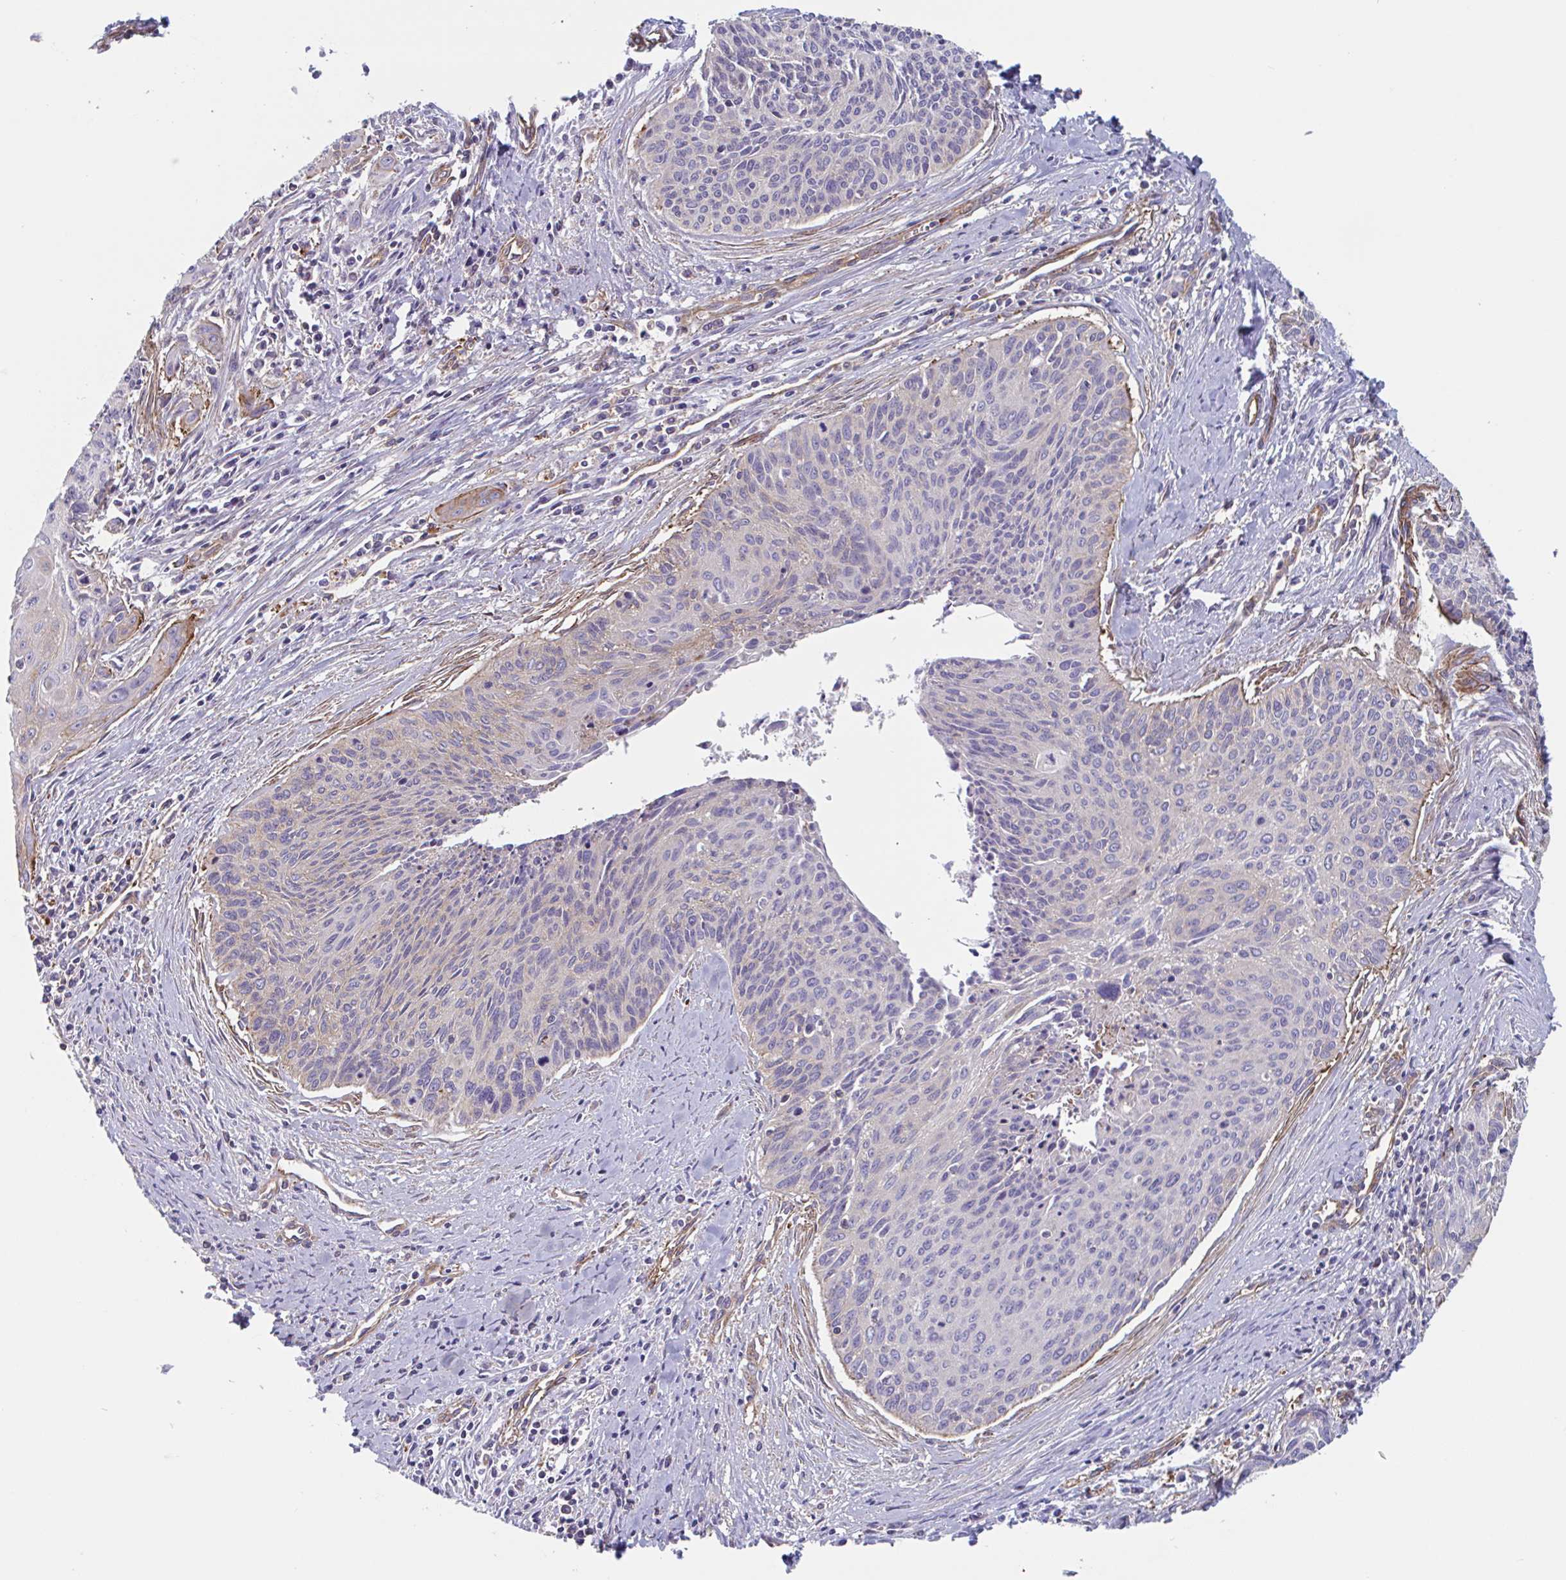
{"staining": {"intensity": "weak", "quantity": "<25%", "location": "cytoplasmic/membranous"}, "tissue": "cervical cancer", "cell_type": "Tumor cells", "image_type": "cancer", "snomed": [{"axis": "morphology", "description": "Squamous cell carcinoma, NOS"}, {"axis": "topography", "description": "Cervix"}], "caption": "Tumor cells show no significant protein positivity in cervical squamous cell carcinoma.", "gene": "SHISA7", "patient": {"sex": "female", "age": 55}}